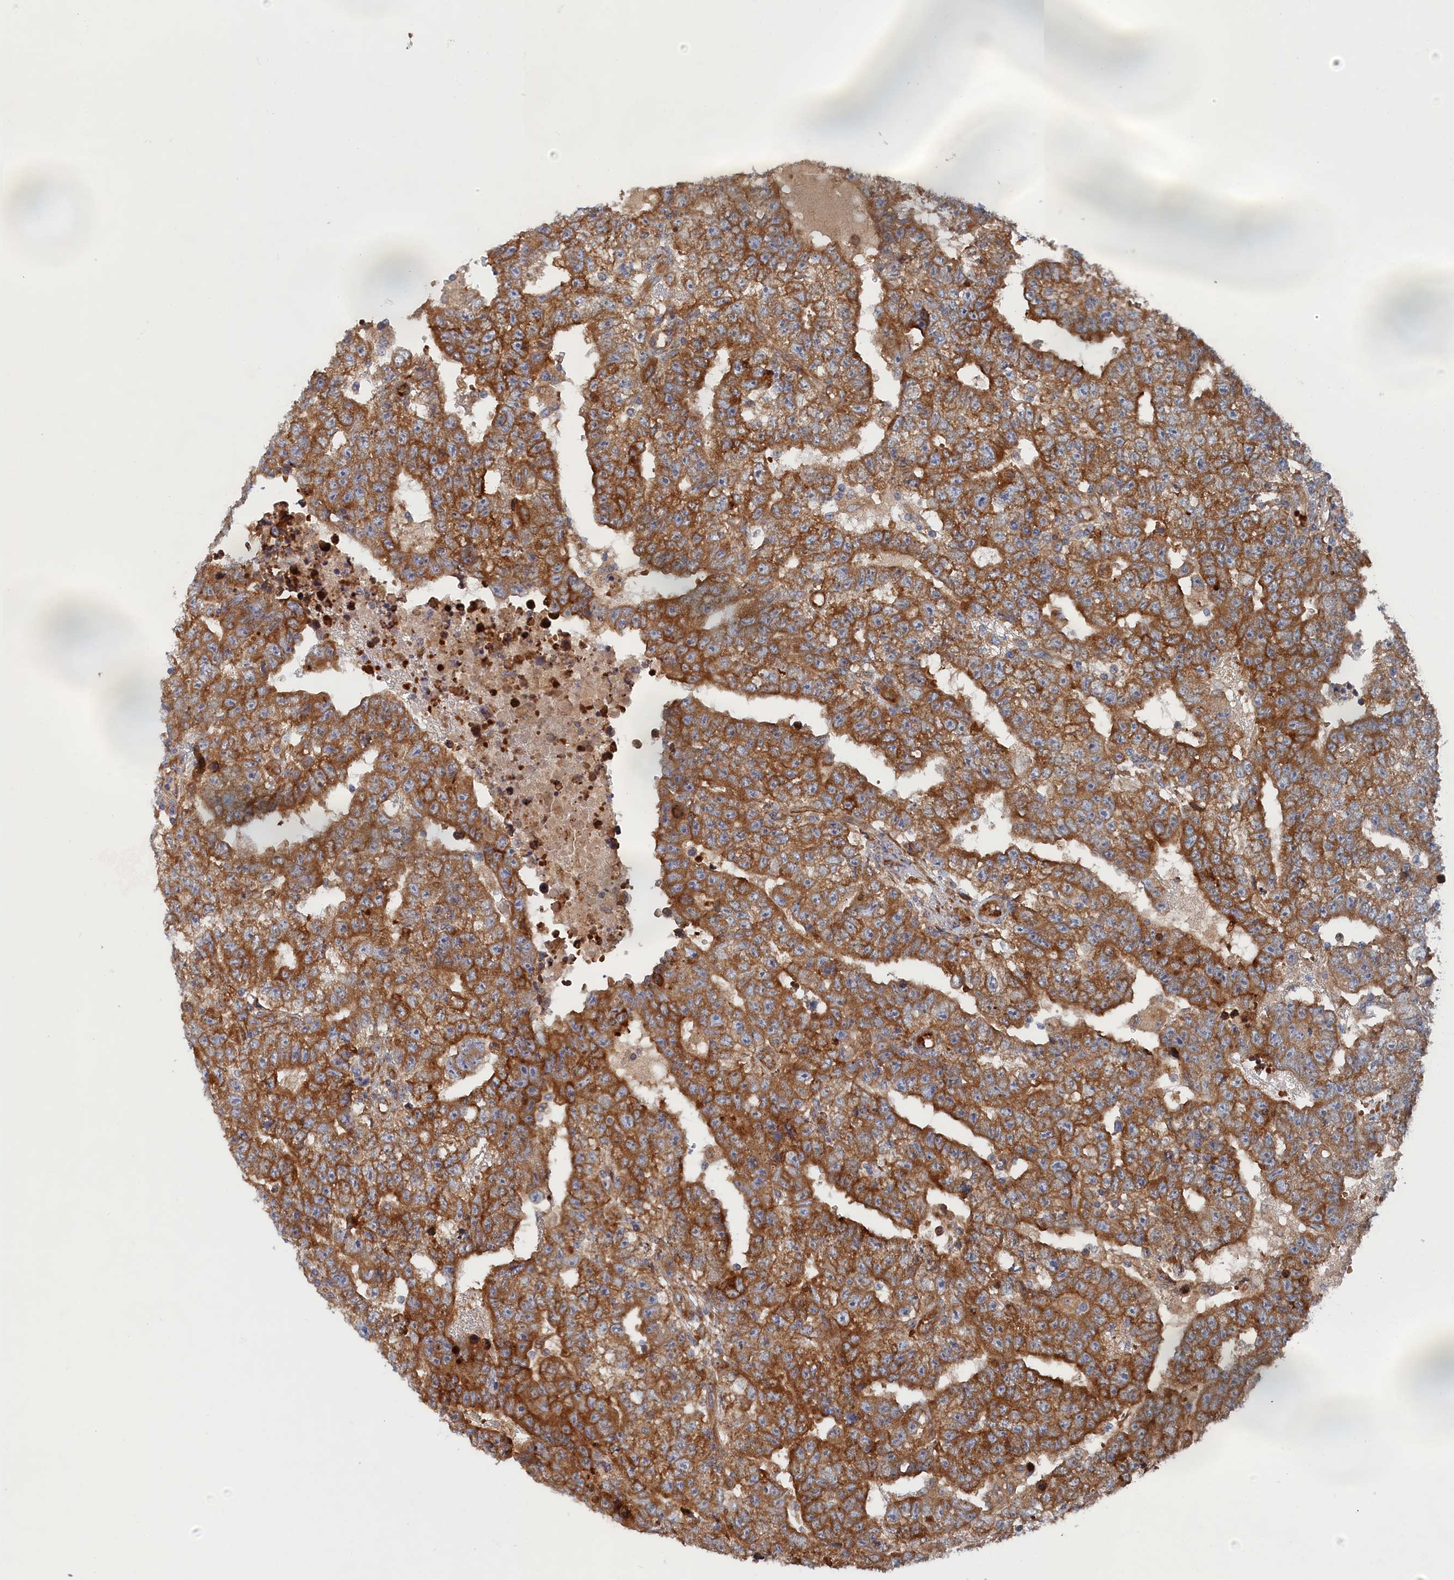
{"staining": {"intensity": "strong", "quantity": ">75%", "location": "cytoplasmic/membranous"}, "tissue": "testis cancer", "cell_type": "Tumor cells", "image_type": "cancer", "snomed": [{"axis": "morphology", "description": "Carcinoma, Embryonal, NOS"}, {"axis": "topography", "description": "Testis"}], "caption": "Embryonal carcinoma (testis) tissue shows strong cytoplasmic/membranous expression in about >75% of tumor cells, visualized by immunohistochemistry. (Brightfield microscopy of DAB IHC at high magnification).", "gene": "TMEM196", "patient": {"sex": "male", "age": 25}}